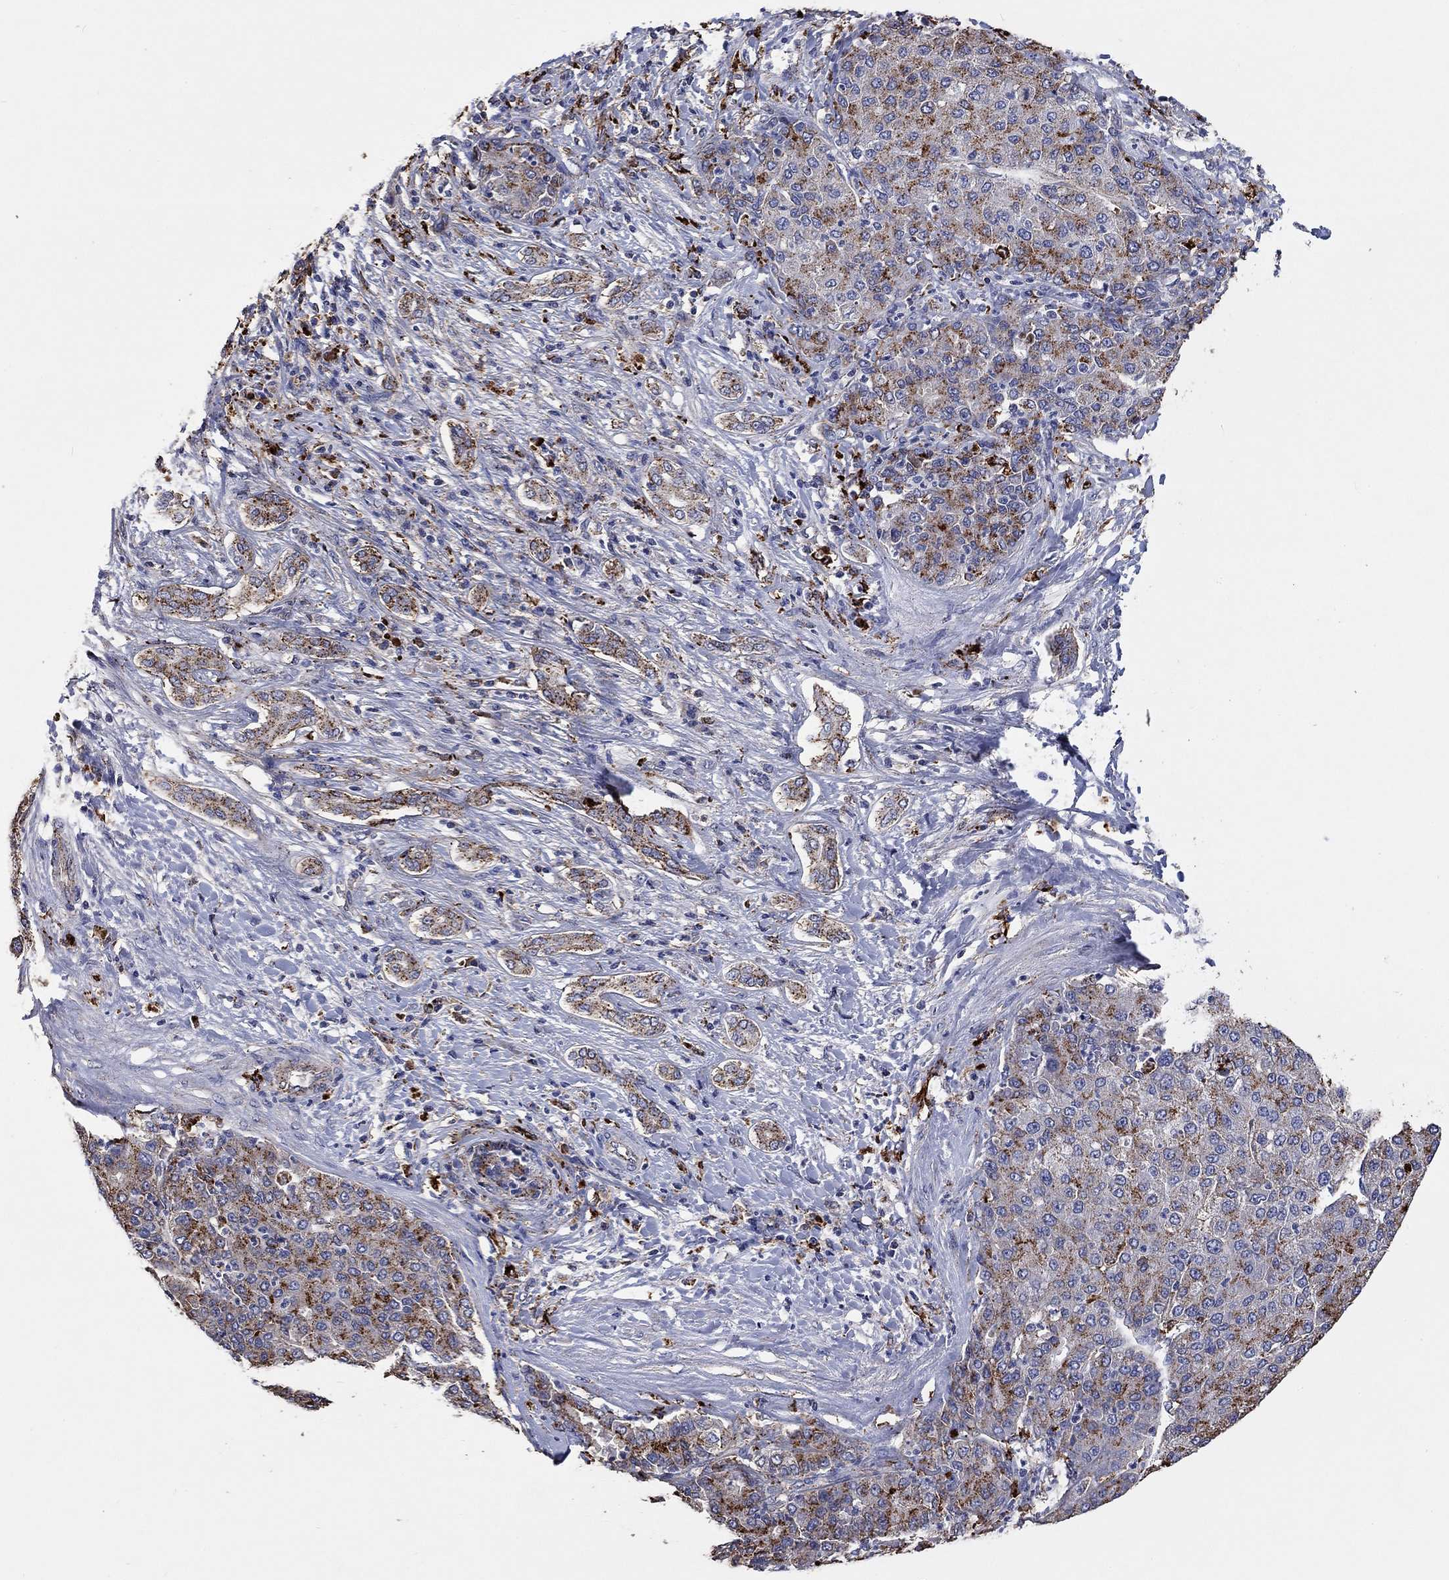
{"staining": {"intensity": "strong", "quantity": ">75%", "location": "cytoplasmic/membranous"}, "tissue": "liver cancer", "cell_type": "Tumor cells", "image_type": "cancer", "snomed": [{"axis": "morphology", "description": "Carcinoma, Hepatocellular, NOS"}, {"axis": "topography", "description": "Liver"}], "caption": "The immunohistochemical stain labels strong cytoplasmic/membranous expression in tumor cells of hepatocellular carcinoma (liver) tissue. (IHC, brightfield microscopy, high magnification).", "gene": "CTSB", "patient": {"sex": "male", "age": 65}}